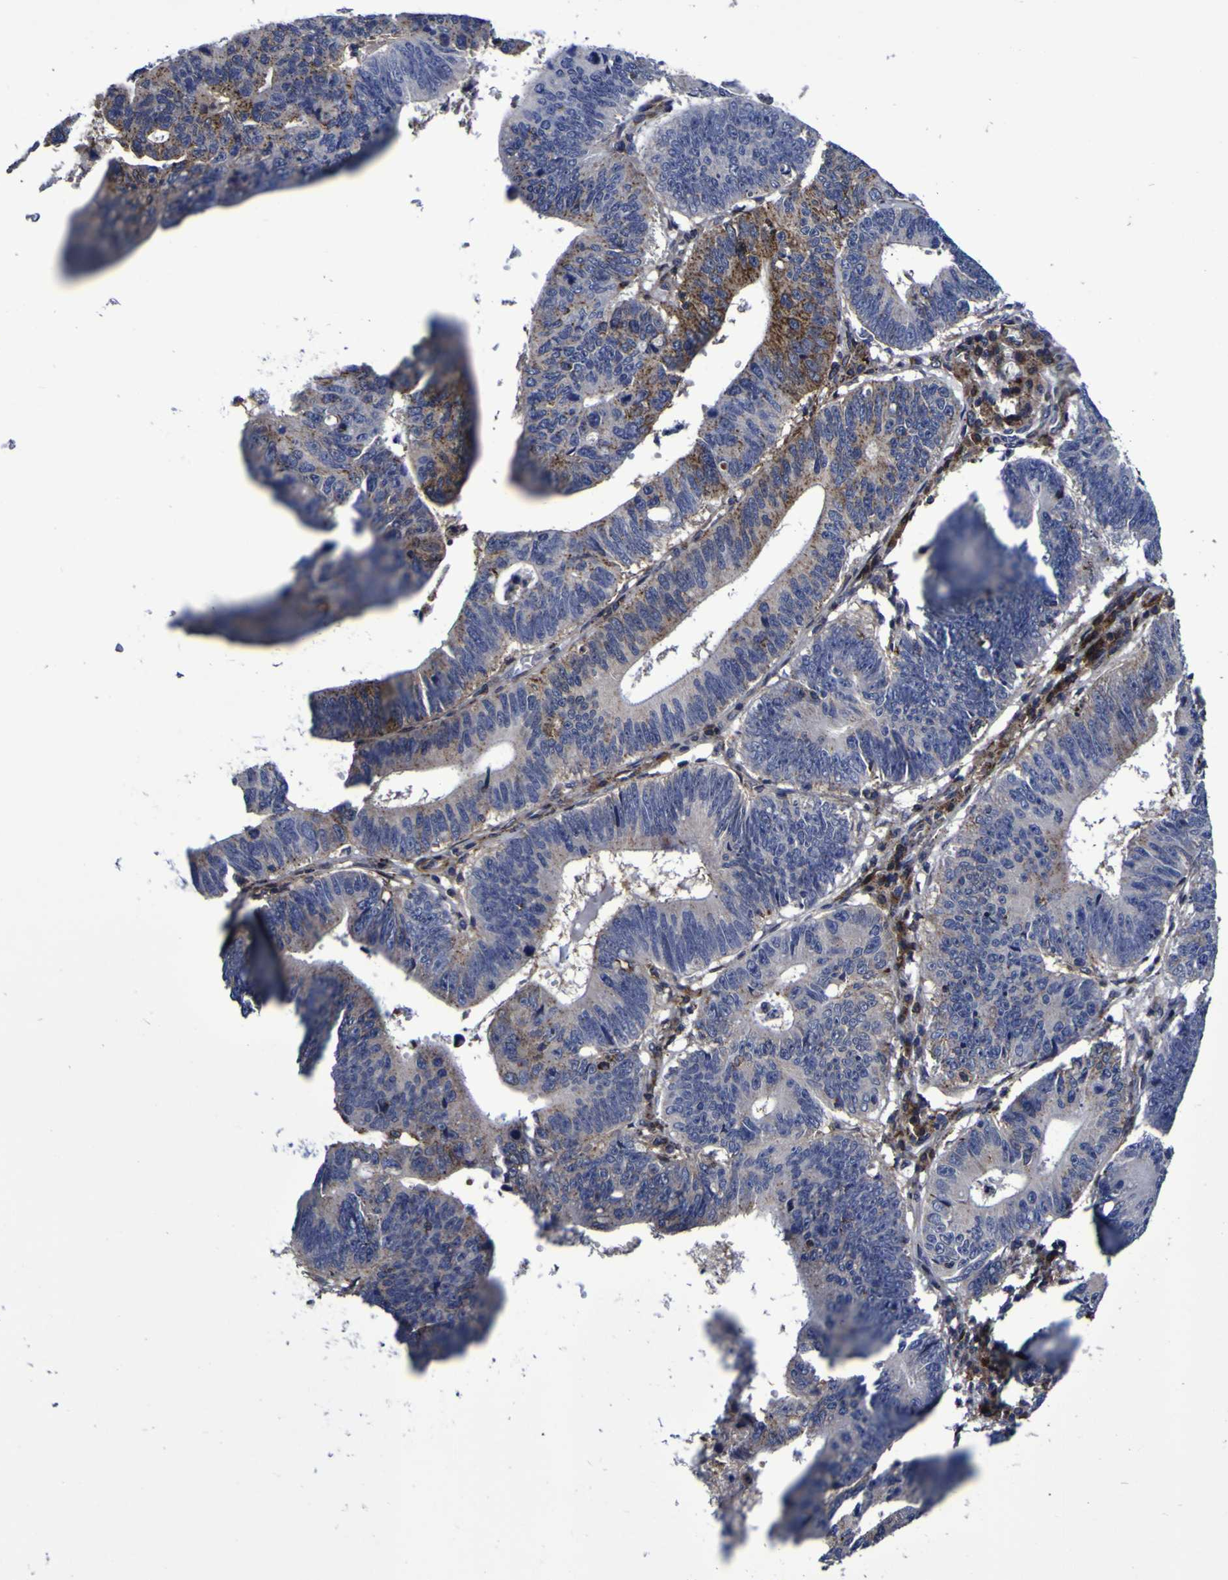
{"staining": {"intensity": "strong", "quantity": "<25%", "location": "cytoplasmic/membranous"}, "tissue": "stomach cancer", "cell_type": "Tumor cells", "image_type": "cancer", "snomed": [{"axis": "morphology", "description": "Adenocarcinoma, NOS"}, {"axis": "topography", "description": "Stomach"}], "caption": "Adenocarcinoma (stomach) stained with a brown dye shows strong cytoplasmic/membranous positive positivity in approximately <25% of tumor cells.", "gene": "MGLL", "patient": {"sex": "male", "age": 59}}